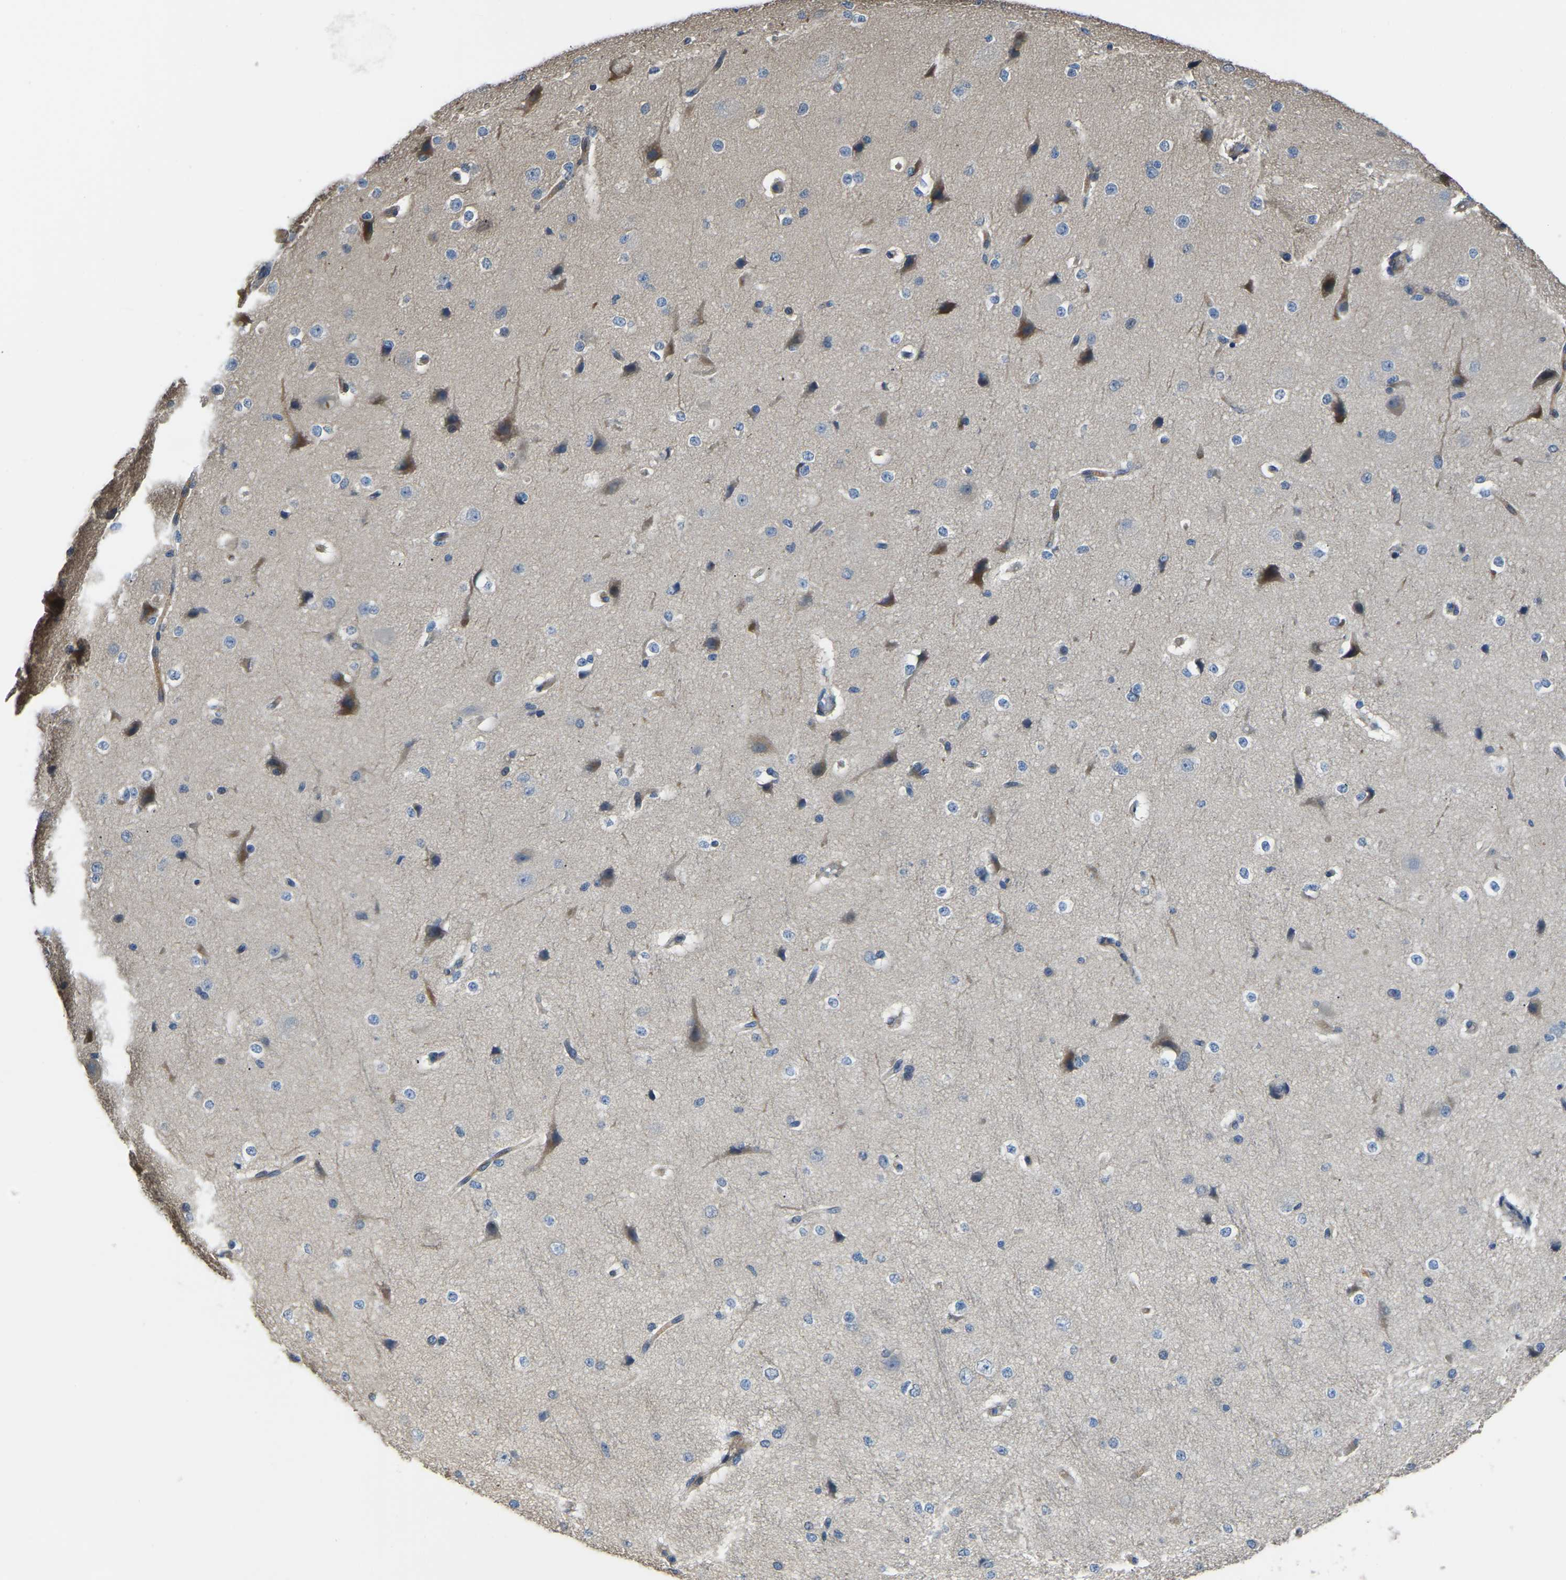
{"staining": {"intensity": "moderate", "quantity": "25%-75%", "location": "cytoplasmic/membranous"}, "tissue": "cerebral cortex", "cell_type": "Endothelial cells", "image_type": "normal", "snomed": [{"axis": "morphology", "description": "Normal tissue, NOS"}, {"axis": "morphology", "description": "Developmental malformation"}, {"axis": "topography", "description": "Cerebral cortex"}], "caption": "Immunohistochemical staining of unremarkable cerebral cortex shows 25%-75% levels of moderate cytoplasmic/membranous protein expression in approximately 25%-75% of endothelial cells. Immunohistochemistry (ihc) stains the protein of interest in brown and the nuclei are stained blue.", "gene": "HIGD2B", "patient": {"sex": "female", "age": 30}}